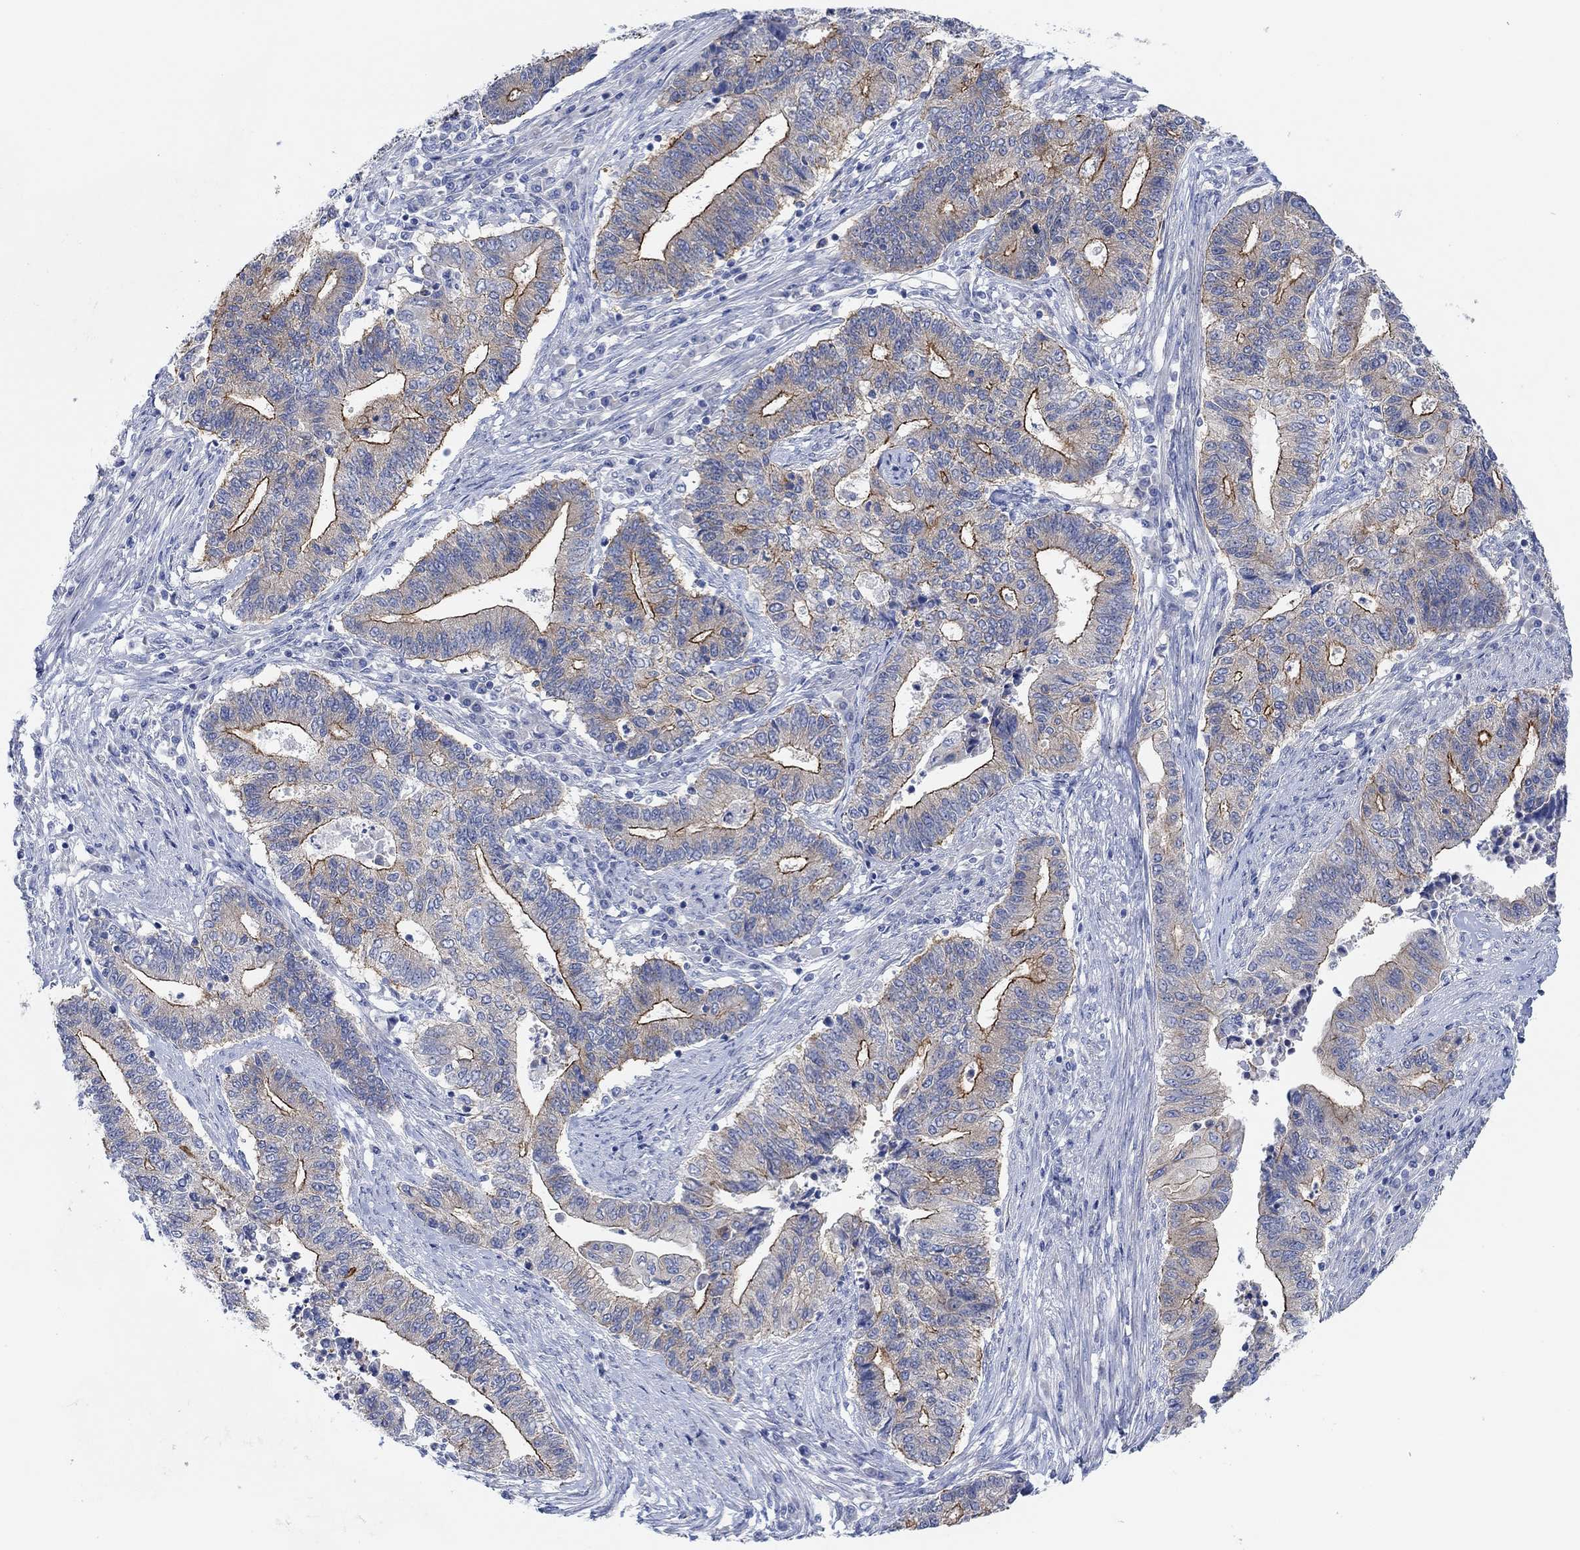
{"staining": {"intensity": "strong", "quantity": "25%-75%", "location": "cytoplasmic/membranous"}, "tissue": "endometrial cancer", "cell_type": "Tumor cells", "image_type": "cancer", "snomed": [{"axis": "morphology", "description": "Adenocarcinoma, NOS"}, {"axis": "topography", "description": "Uterus"}, {"axis": "topography", "description": "Endometrium"}], "caption": "Strong cytoplasmic/membranous positivity is identified in about 25%-75% of tumor cells in endometrial adenocarcinoma. (DAB (3,3'-diaminobenzidine) IHC, brown staining for protein, blue staining for nuclei).", "gene": "RGS1", "patient": {"sex": "female", "age": 54}}